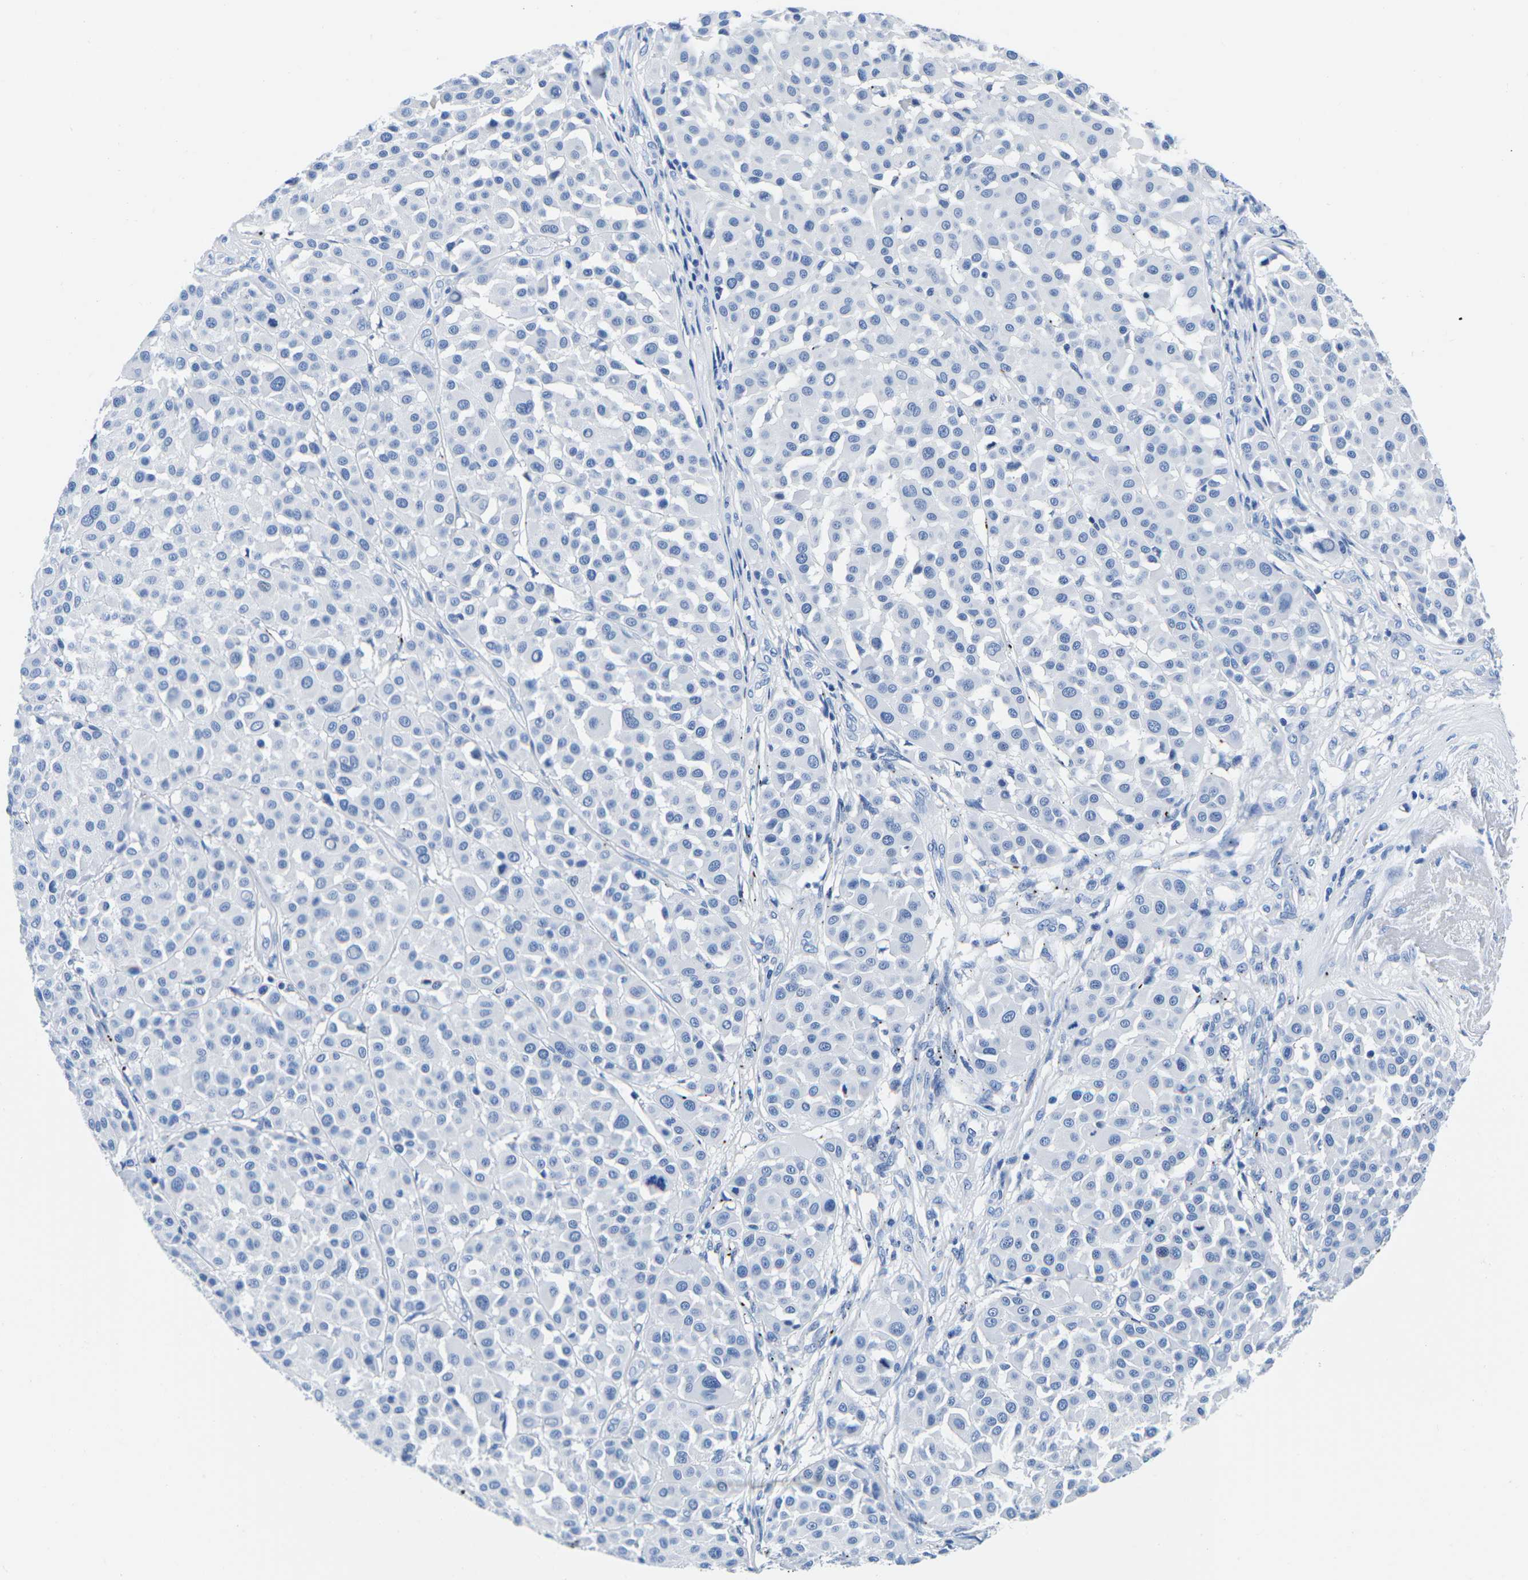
{"staining": {"intensity": "negative", "quantity": "none", "location": "none"}, "tissue": "melanoma", "cell_type": "Tumor cells", "image_type": "cancer", "snomed": [{"axis": "morphology", "description": "Malignant melanoma, Metastatic site"}, {"axis": "topography", "description": "Soft tissue"}], "caption": "The photomicrograph exhibits no significant positivity in tumor cells of malignant melanoma (metastatic site). (DAB immunohistochemistry, high magnification).", "gene": "CYP1A2", "patient": {"sex": "male", "age": 41}}